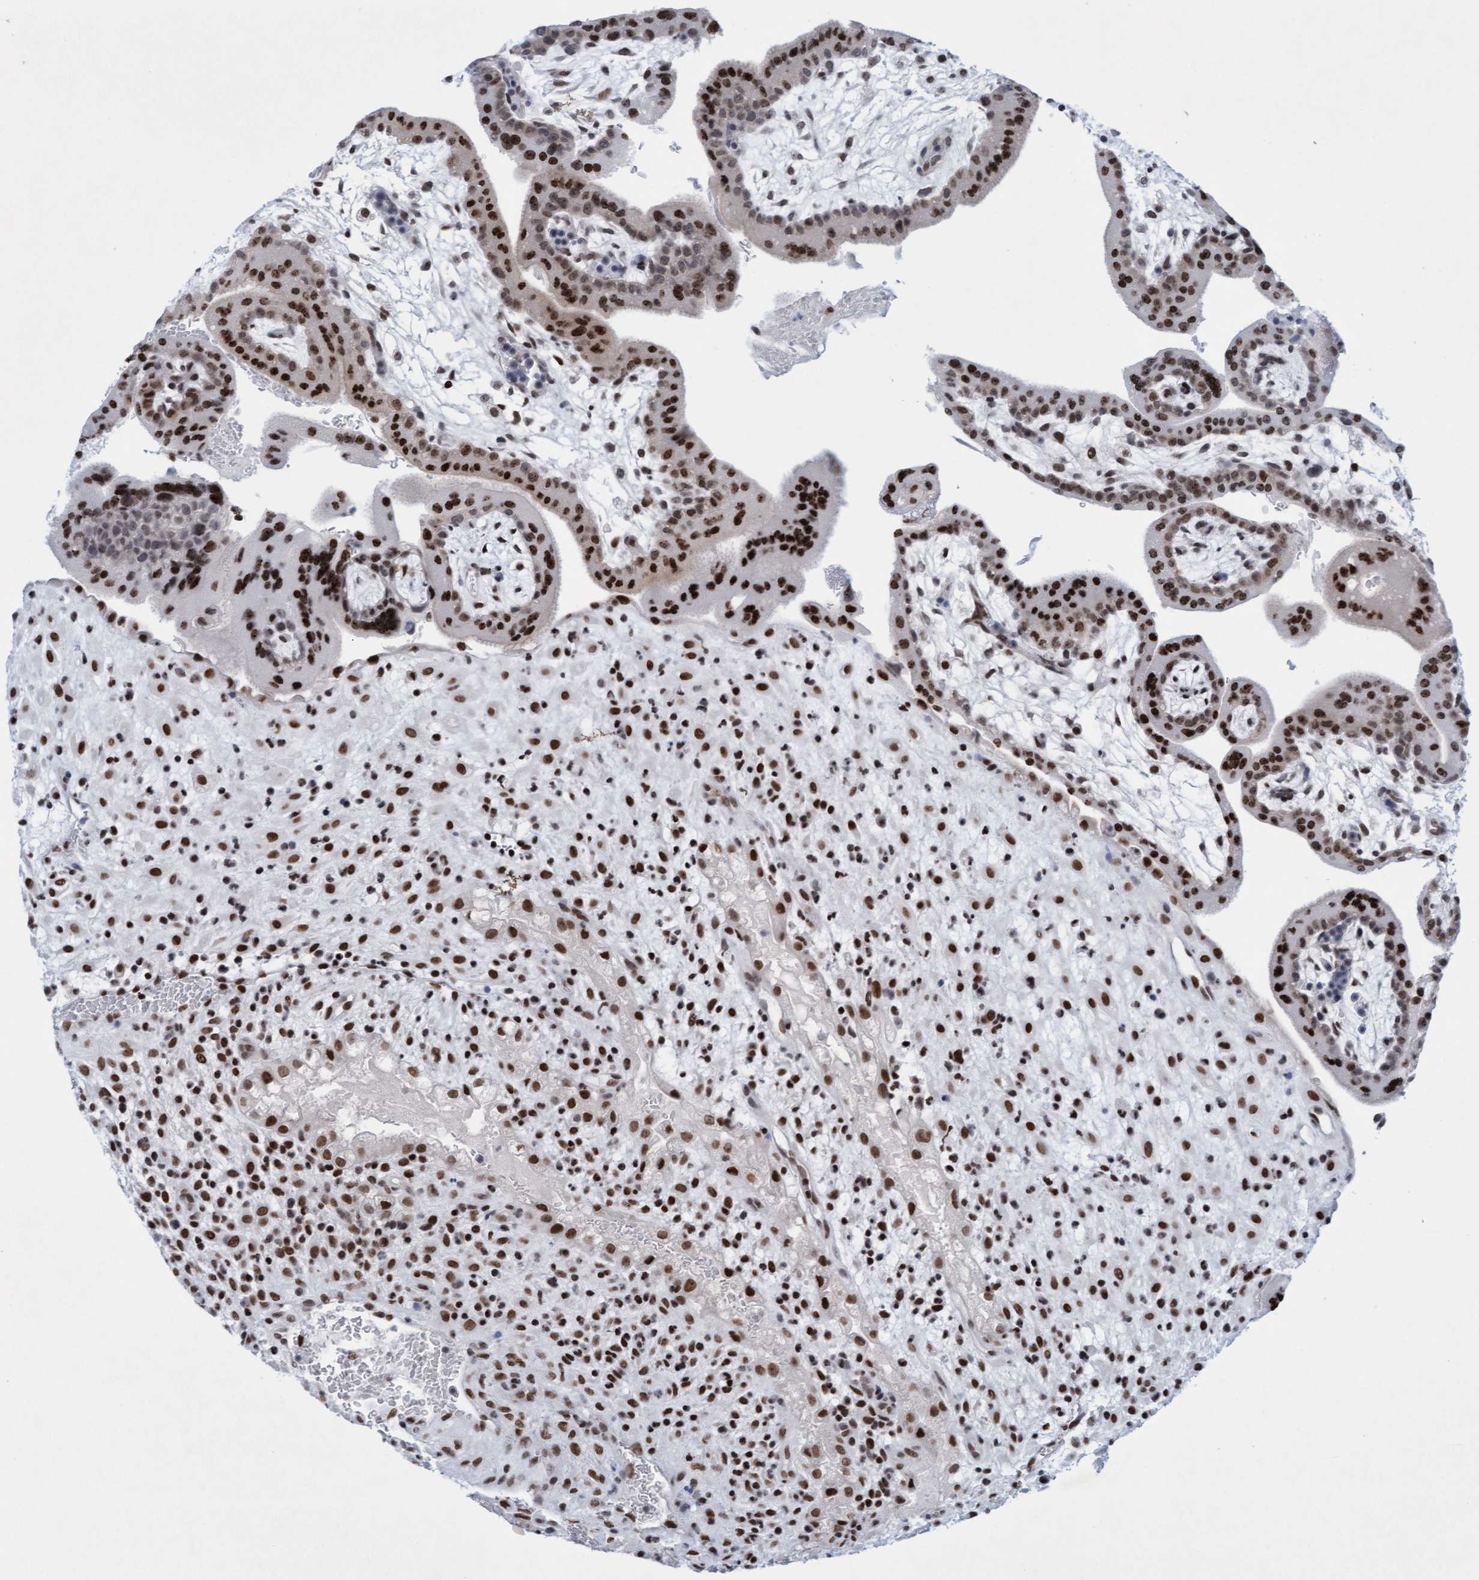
{"staining": {"intensity": "moderate", "quantity": ">75%", "location": "nuclear"}, "tissue": "placenta", "cell_type": "Decidual cells", "image_type": "normal", "snomed": [{"axis": "morphology", "description": "Normal tissue, NOS"}, {"axis": "topography", "description": "Placenta"}], "caption": "Normal placenta shows moderate nuclear positivity in approximately >75% of decidual cells, visualized by immunohistochemistry.", "gene": "GLRX2", "patient": {"sex": "female", "age": 35}}